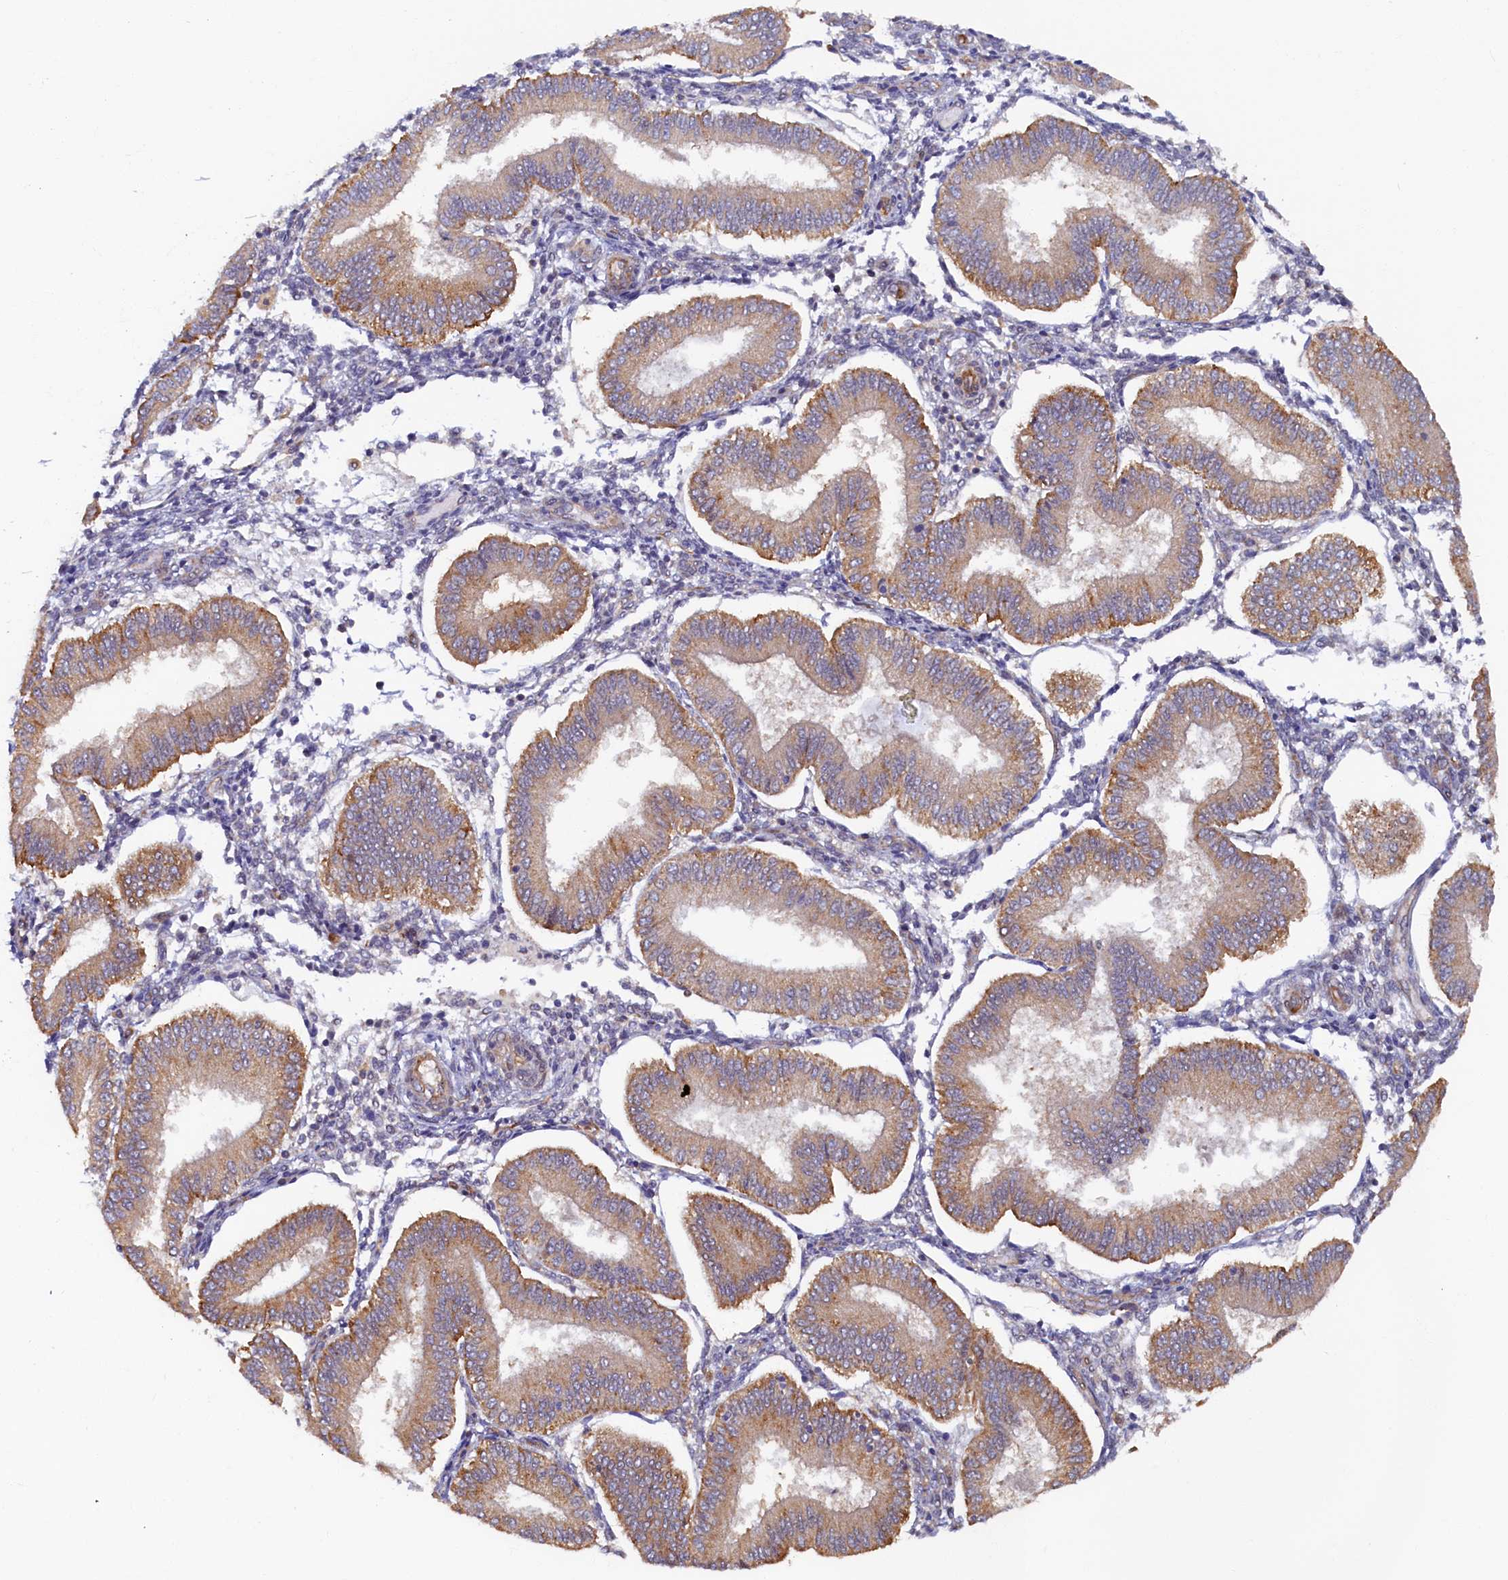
{"staining": {"intensity": "negative", "quantity": "none", "location": "none"}, "tissue": "endometrium", "cell_type": "Cells in endometrial stroma", "image_type": "normal", "snomed": [{"axis": "morphology", "description": "Normal tissue, NOS"}, {"axis": "topography", "description": "Endometrium"}], "caption": "High power microscopy micrograph of an immunohistochemistry (IHC) micrograph of unremarkable endometrium, revealing no significant positivity in cells in endometrial stroma.", "gene": "STX12", "patient": {"sex": "female", "age": 39}}